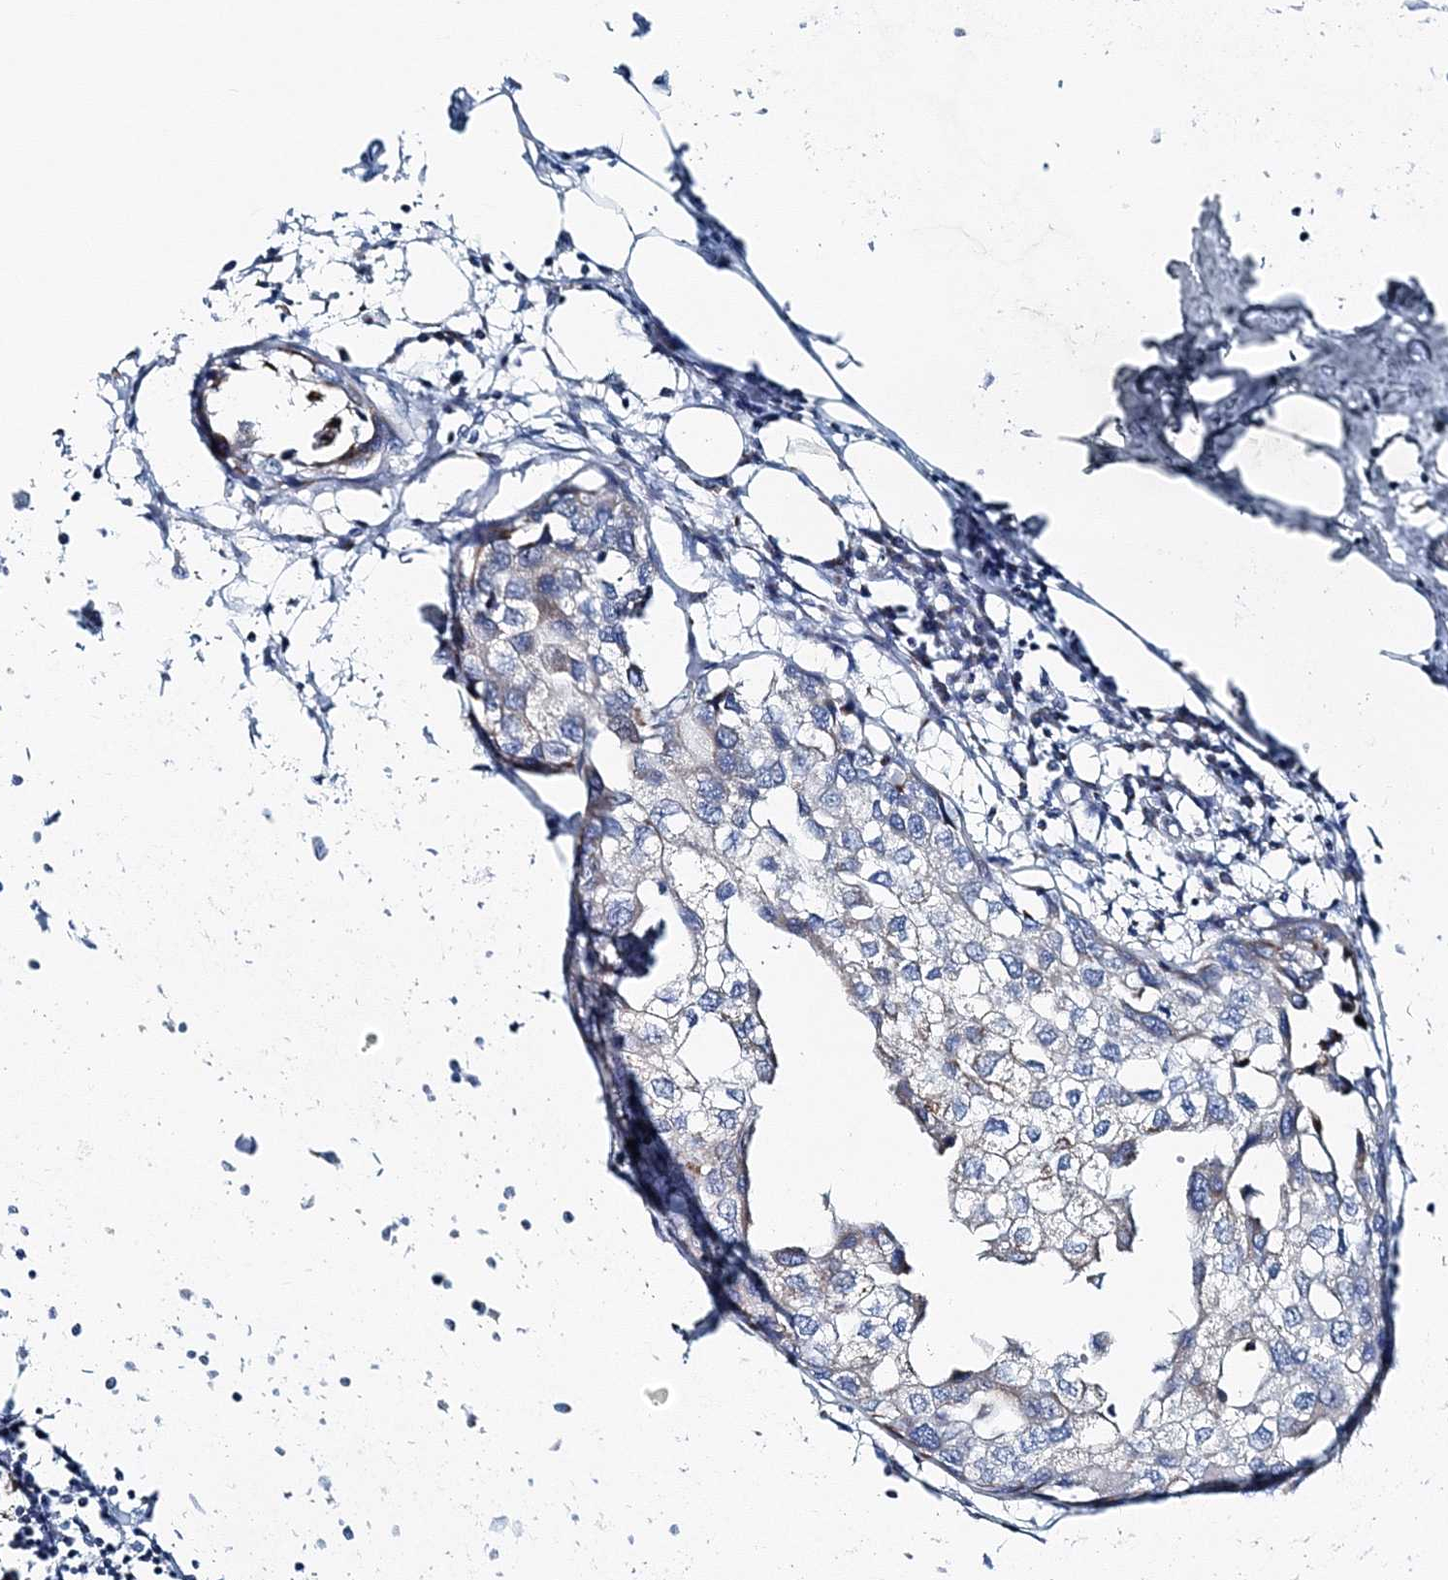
{"staining": {"intensity": "negative", "quantity": "none", "location": "none"}, "tissue": "urothelial cancer", "cell_type": "Tumor cells", "image_type": "cancer", "snomed": [{"axis": "morphology", "description": "Urothelial carcinoma, High grade"}, {"axis": "topography", "description": "Urinary bladder"}], "caption": "Histopathology image shows no protein staining in tumor cells of urothelial carcinoma (high-grade) tissue.", "gene": "GABARAPL2", "patient": {"sex": "male", "age": 64}}